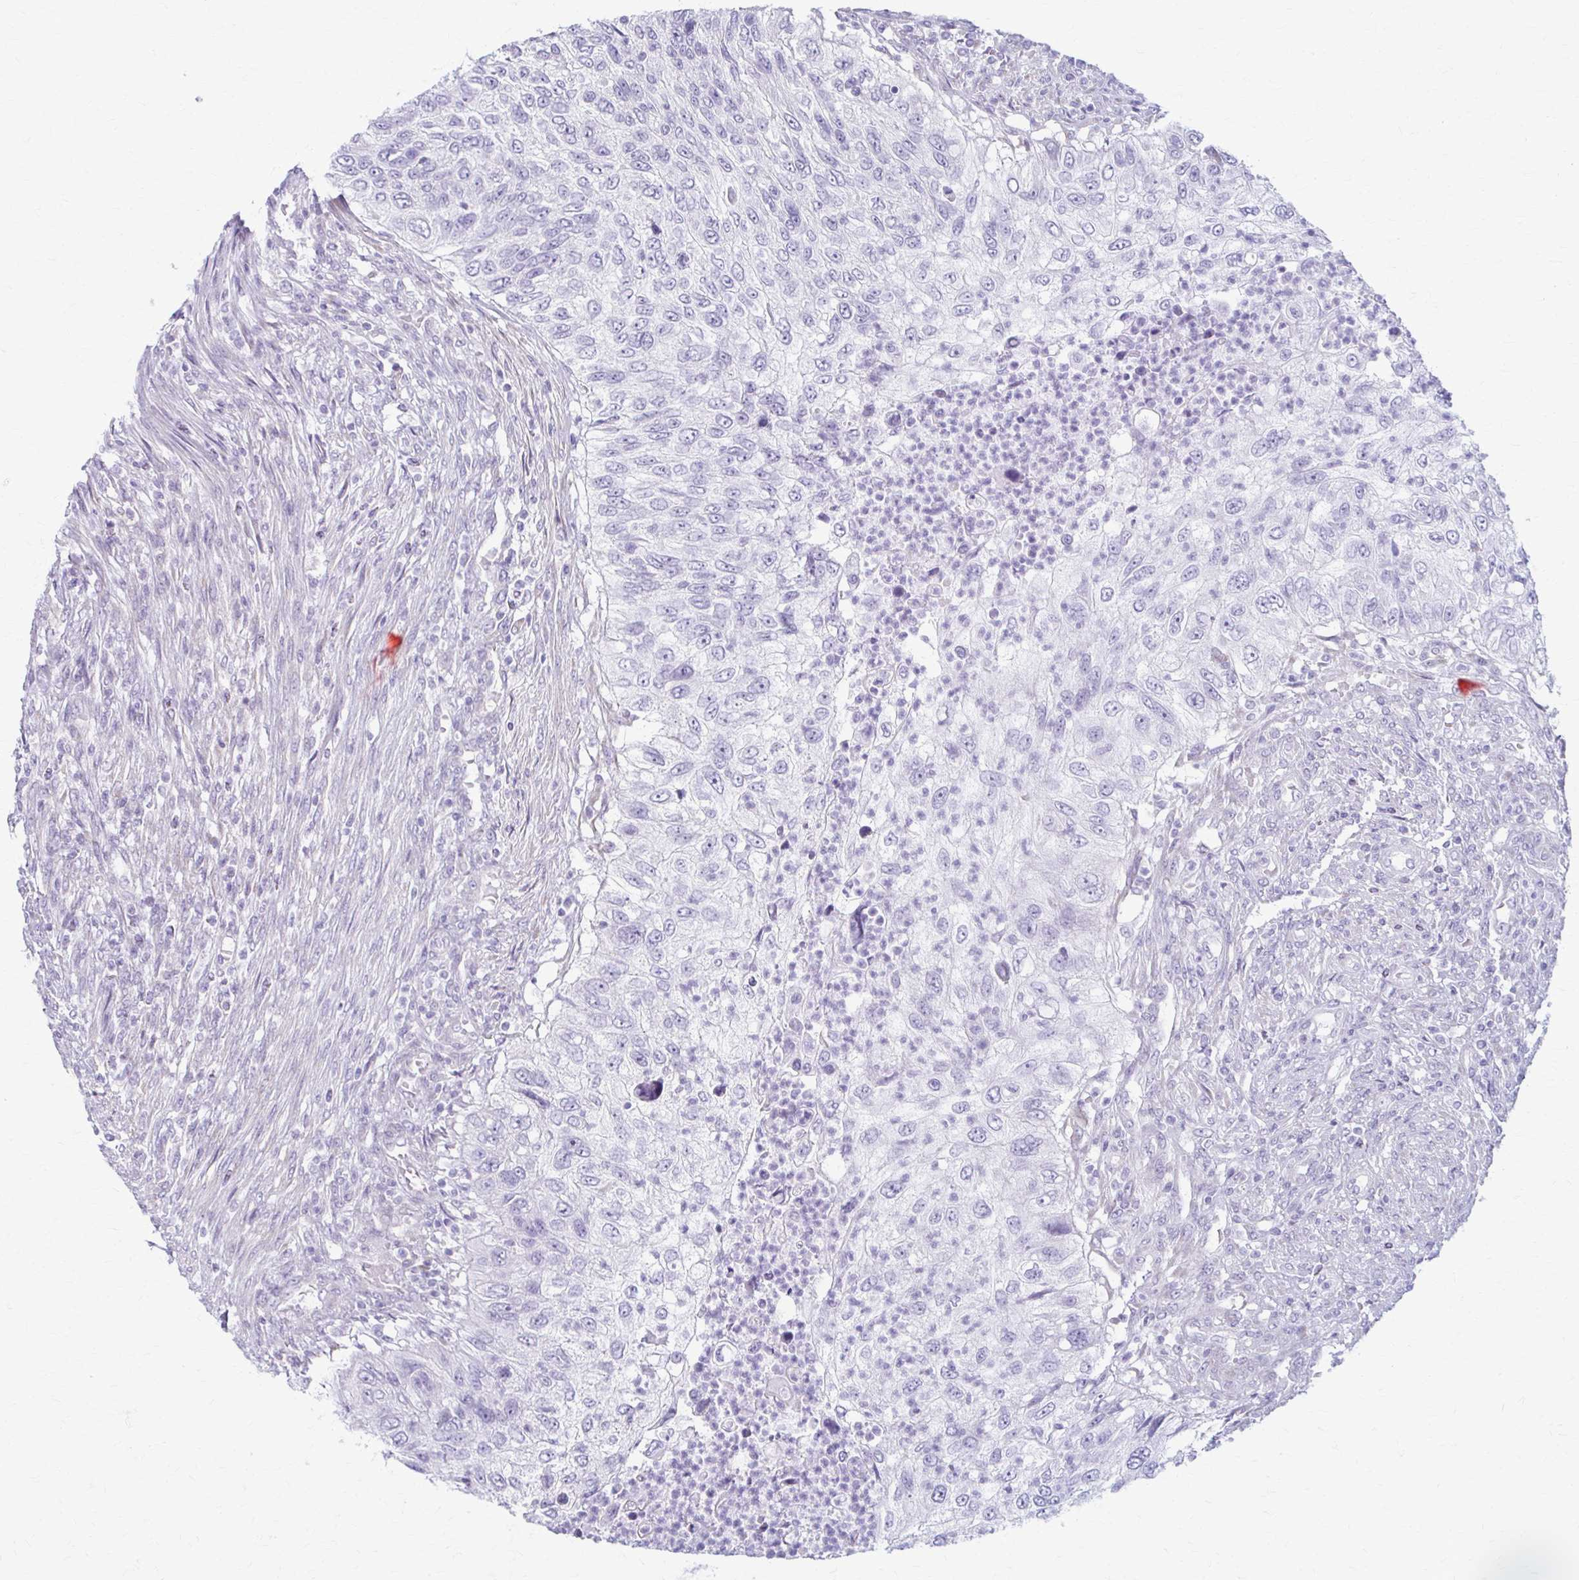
{"staining": {"intensity": "negative", "quantity": "none", "location": "none"}, "tissue": "urothelial cancer", "cell_type": "Tumor cells", "image_type": "cancer", "snomed": [{"axis": "morphology", "description": "Urothelial carcinoma, High grade"}, {"axis": "topography", "description": "Urinary bladder"}], "caption": "There is no significant expression in tumor cells of urothelial cancer.", "gene": "PRKRA", "patient": {"sex": "female", "age": 60}}